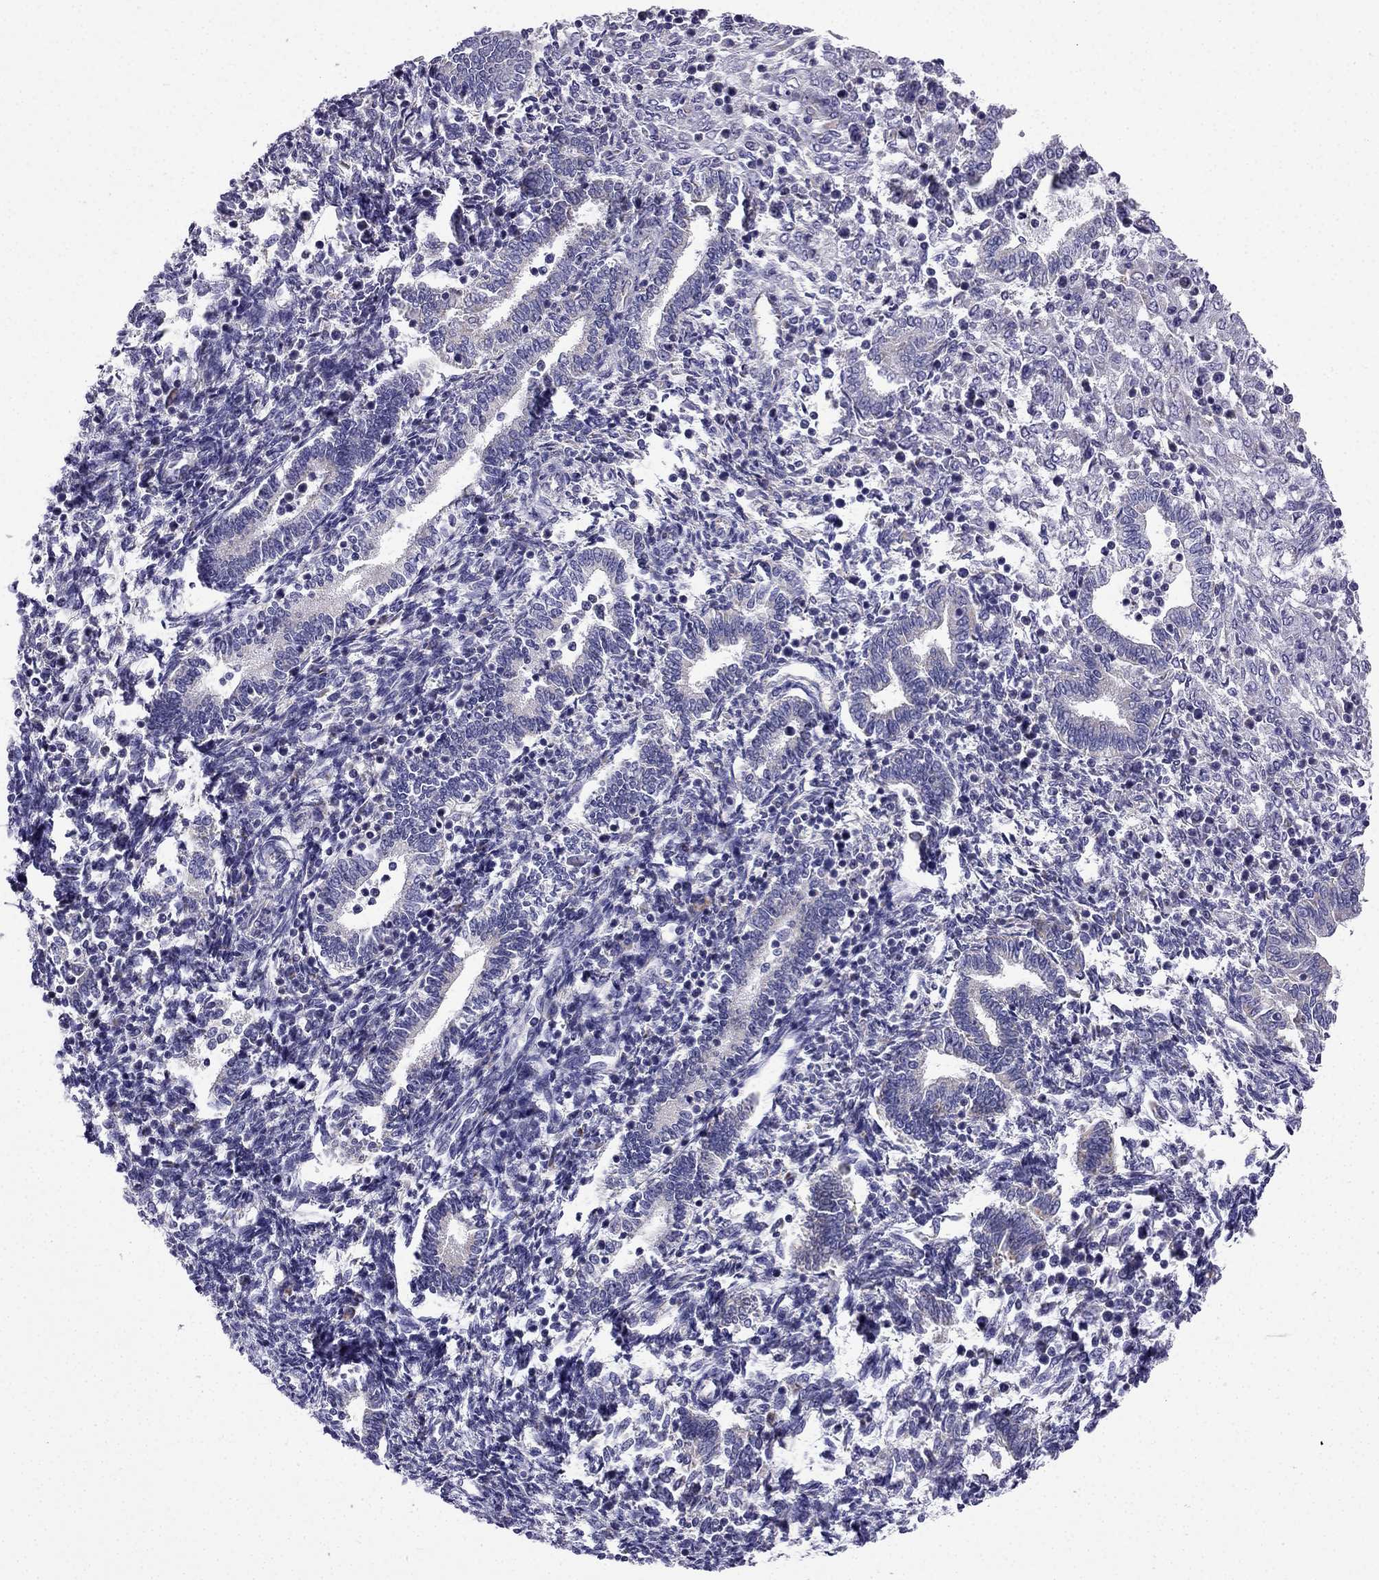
{"staining": {"intensity": "negative", "quantity": "none", "location": "none"}, "tissue": "endometrium", "cell_type": "Cells in endometrial stroma", "image_type": "normal", "snomed": [{"axis": "morphology", "description": "Normal tissue, NOS"}, {"axis": "topography", "description": "Endometrium"}], "caption": "The IHC micrograph has no significant staining in cells in endometrial stroma of endometrium.", "gene": "KIF5A", "patient": {"sex": "female", "age": 42}}